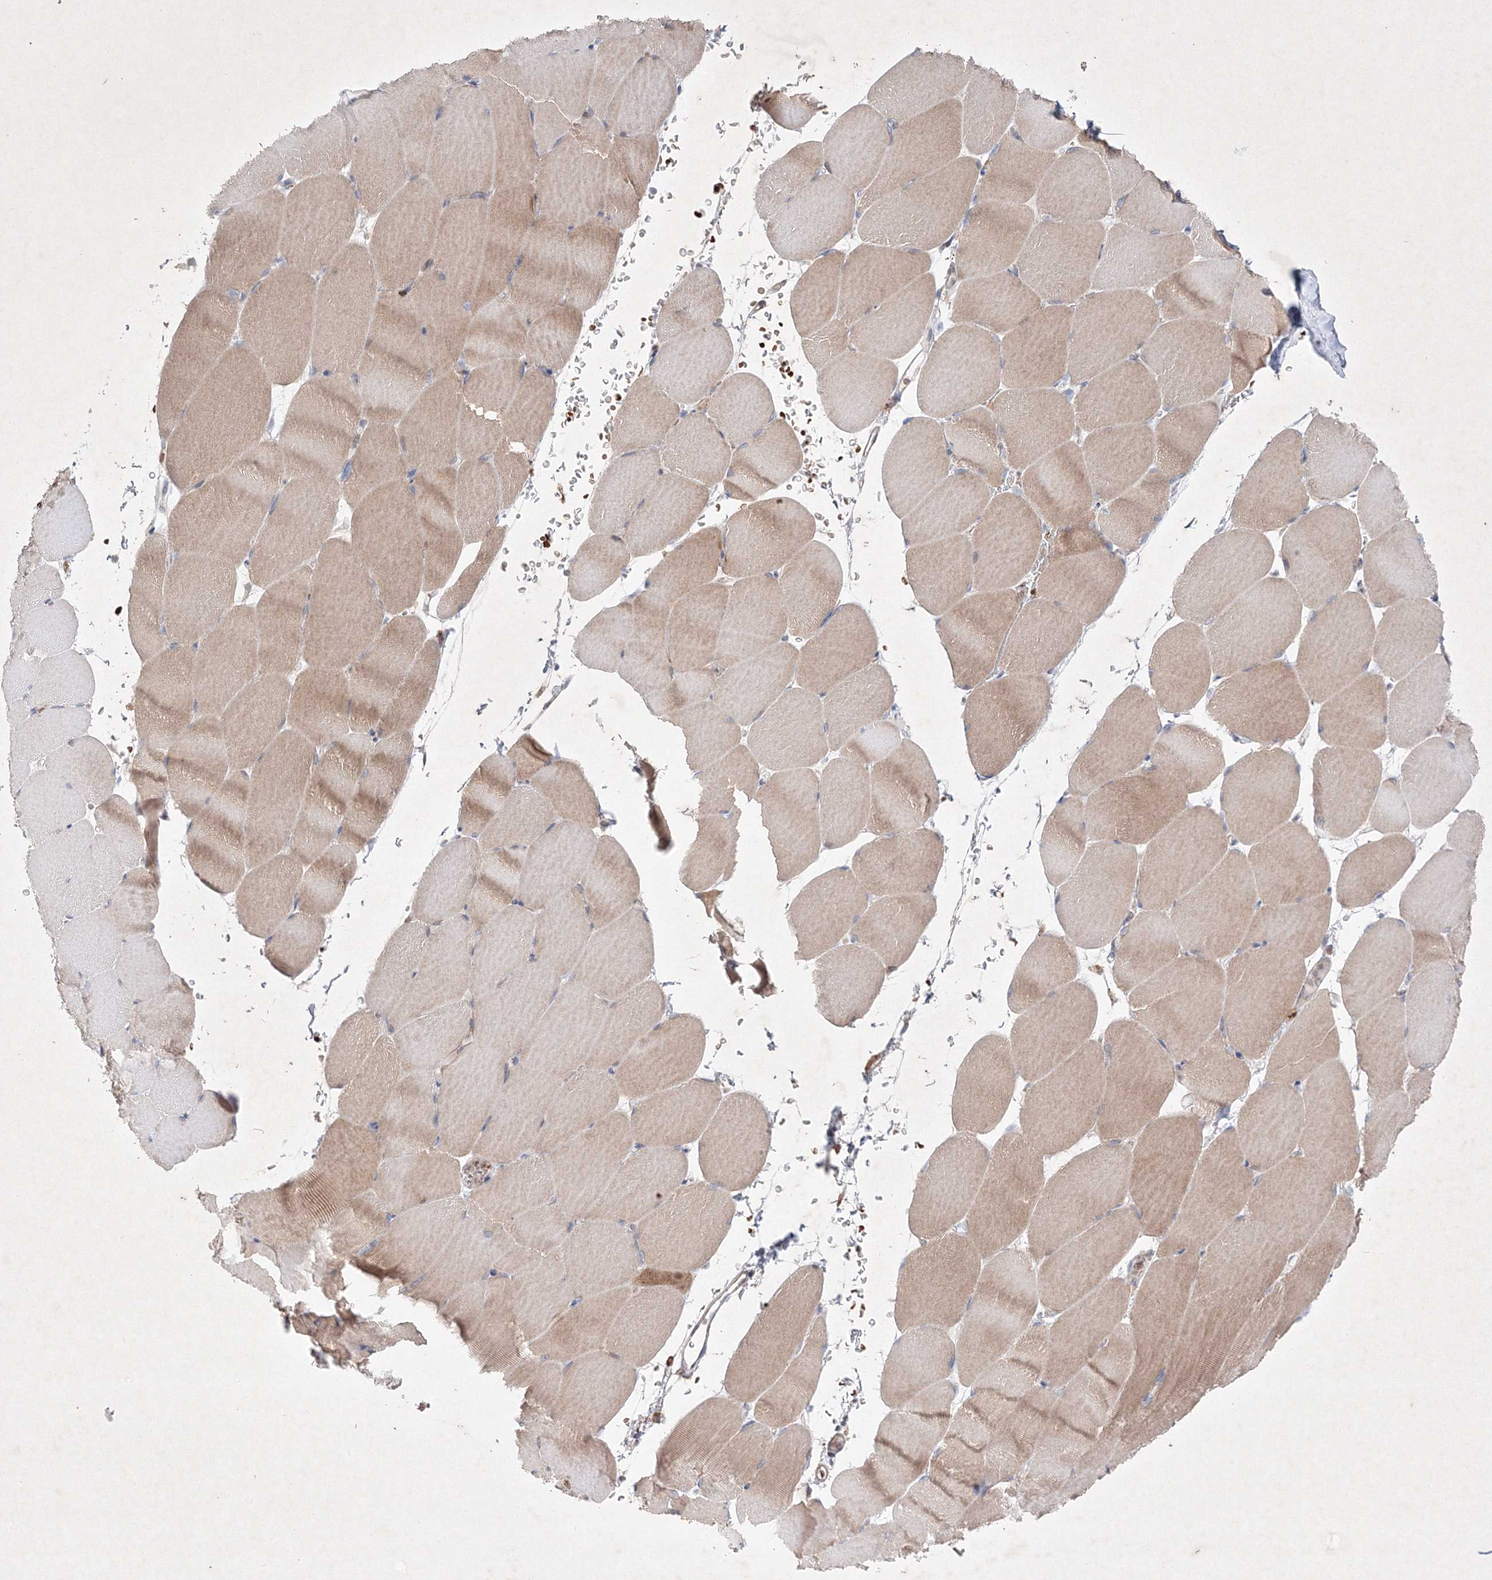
{"staining": {"intensity": "weak", "quantity": ">75%", "location": "cytoplasmic/membranous"}, "tissue": "skeletal muscle", "cell_type": "Myocytes", "image_type": "normal", "snomed": [{"axis": "morphology", "description": "Normal tissue, NOS"}, {"axis": "topography", "description": "Skeletal muscle"}, {"axis": "topography", "description": "Parathyroid gland"}], "caption": "Skeletal muscle stained with a brown dye reveals weak cytoplasmic/membranous positive expression in approximately >75% of myocytes.", "gene": "OPA1", "patient": {"sex": "female", "age": 37}}